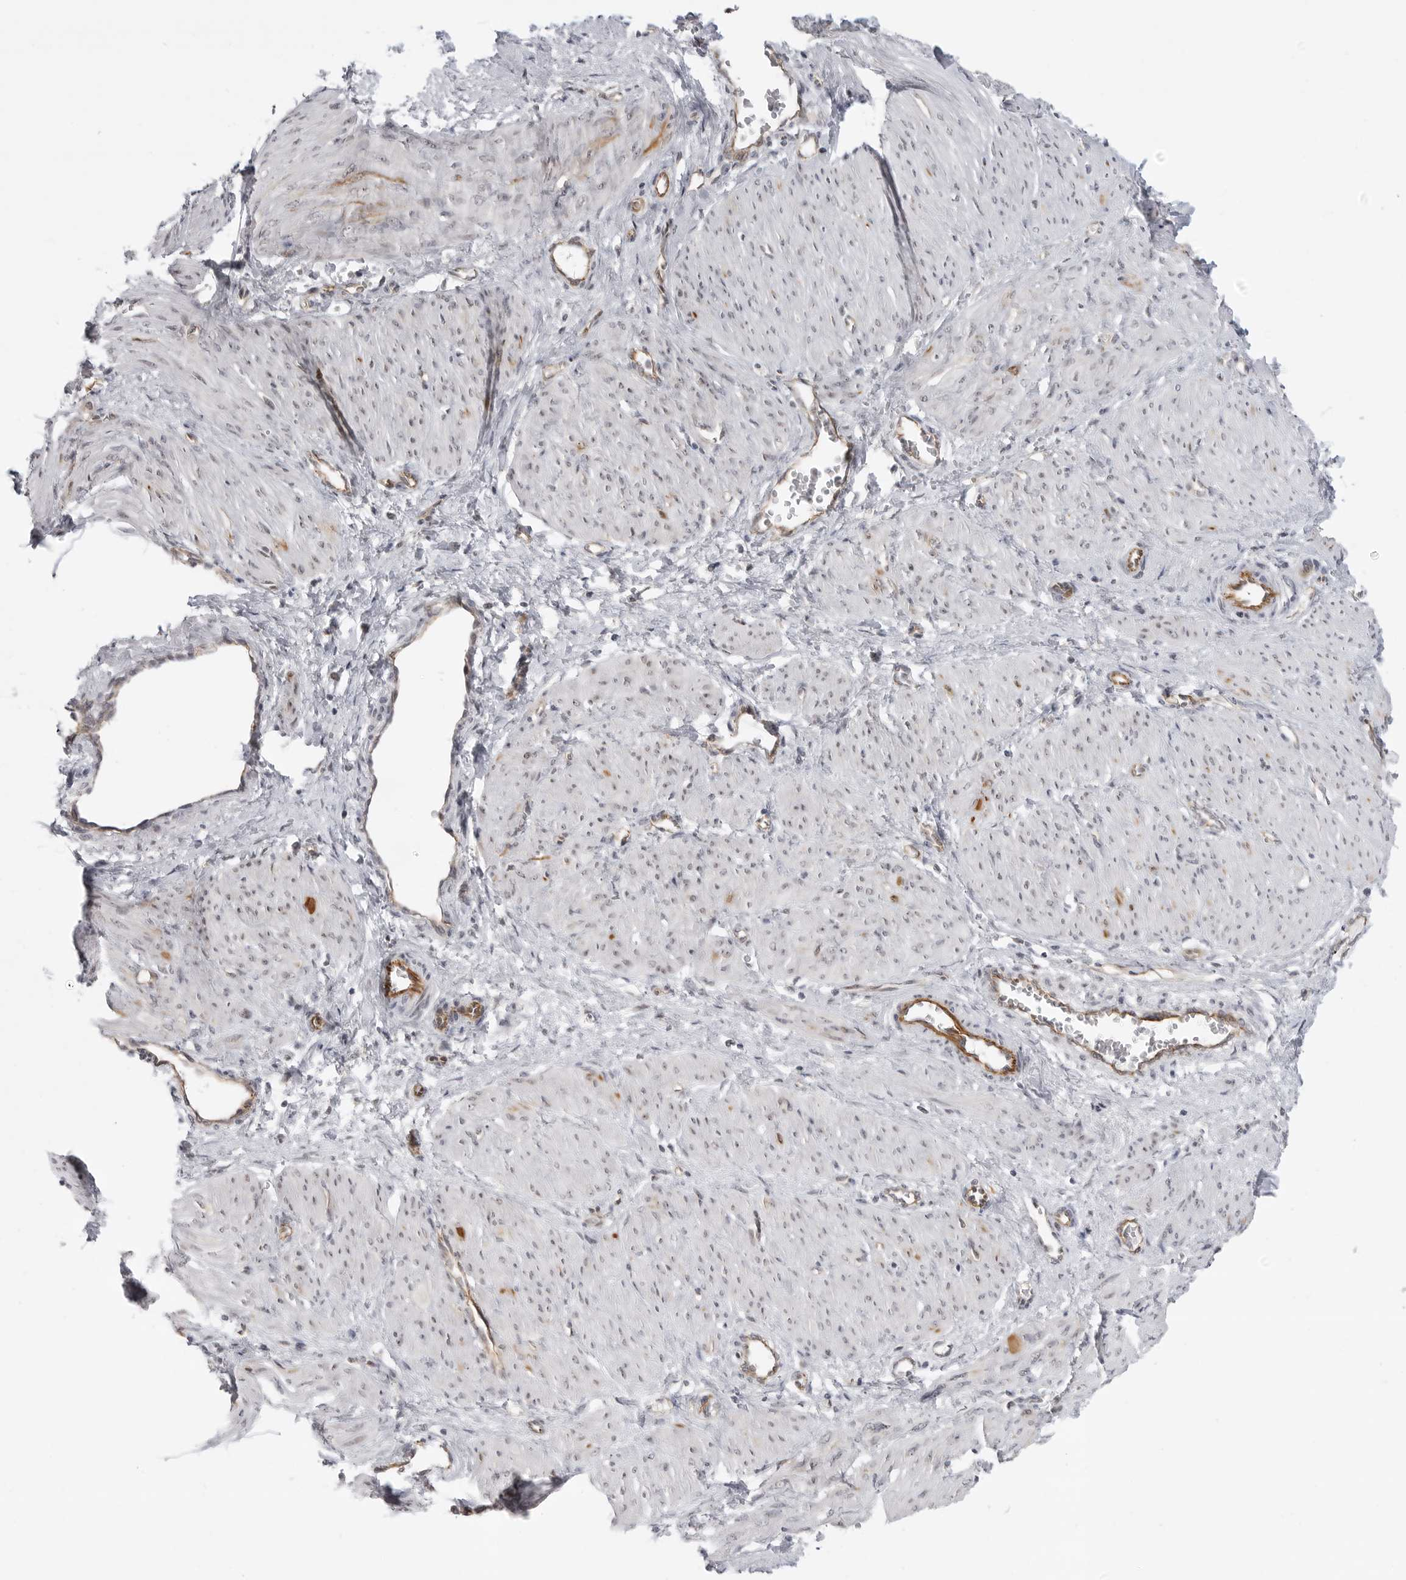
{"staining": {"intensity": "weak", "quantity": "<25%", "location": "cytoplasmic/membranous"}, "tissue": "smooth muscle", "cell_type": "Smooth muscle cells", "image_type": "normal", "snomed": [{"axis": "morphology", "description": "Normal tissue, NOS"}, {"axis": "topography", "description": "Endometrium"}], "caption": "This is an immunohistochemistry (IHC) histopathology image of benign human smooth muscle. There is no positivity in smooth muscle cells.", "gene": "CEP295NL", "patient": {"sex": "female", "age": 33}}